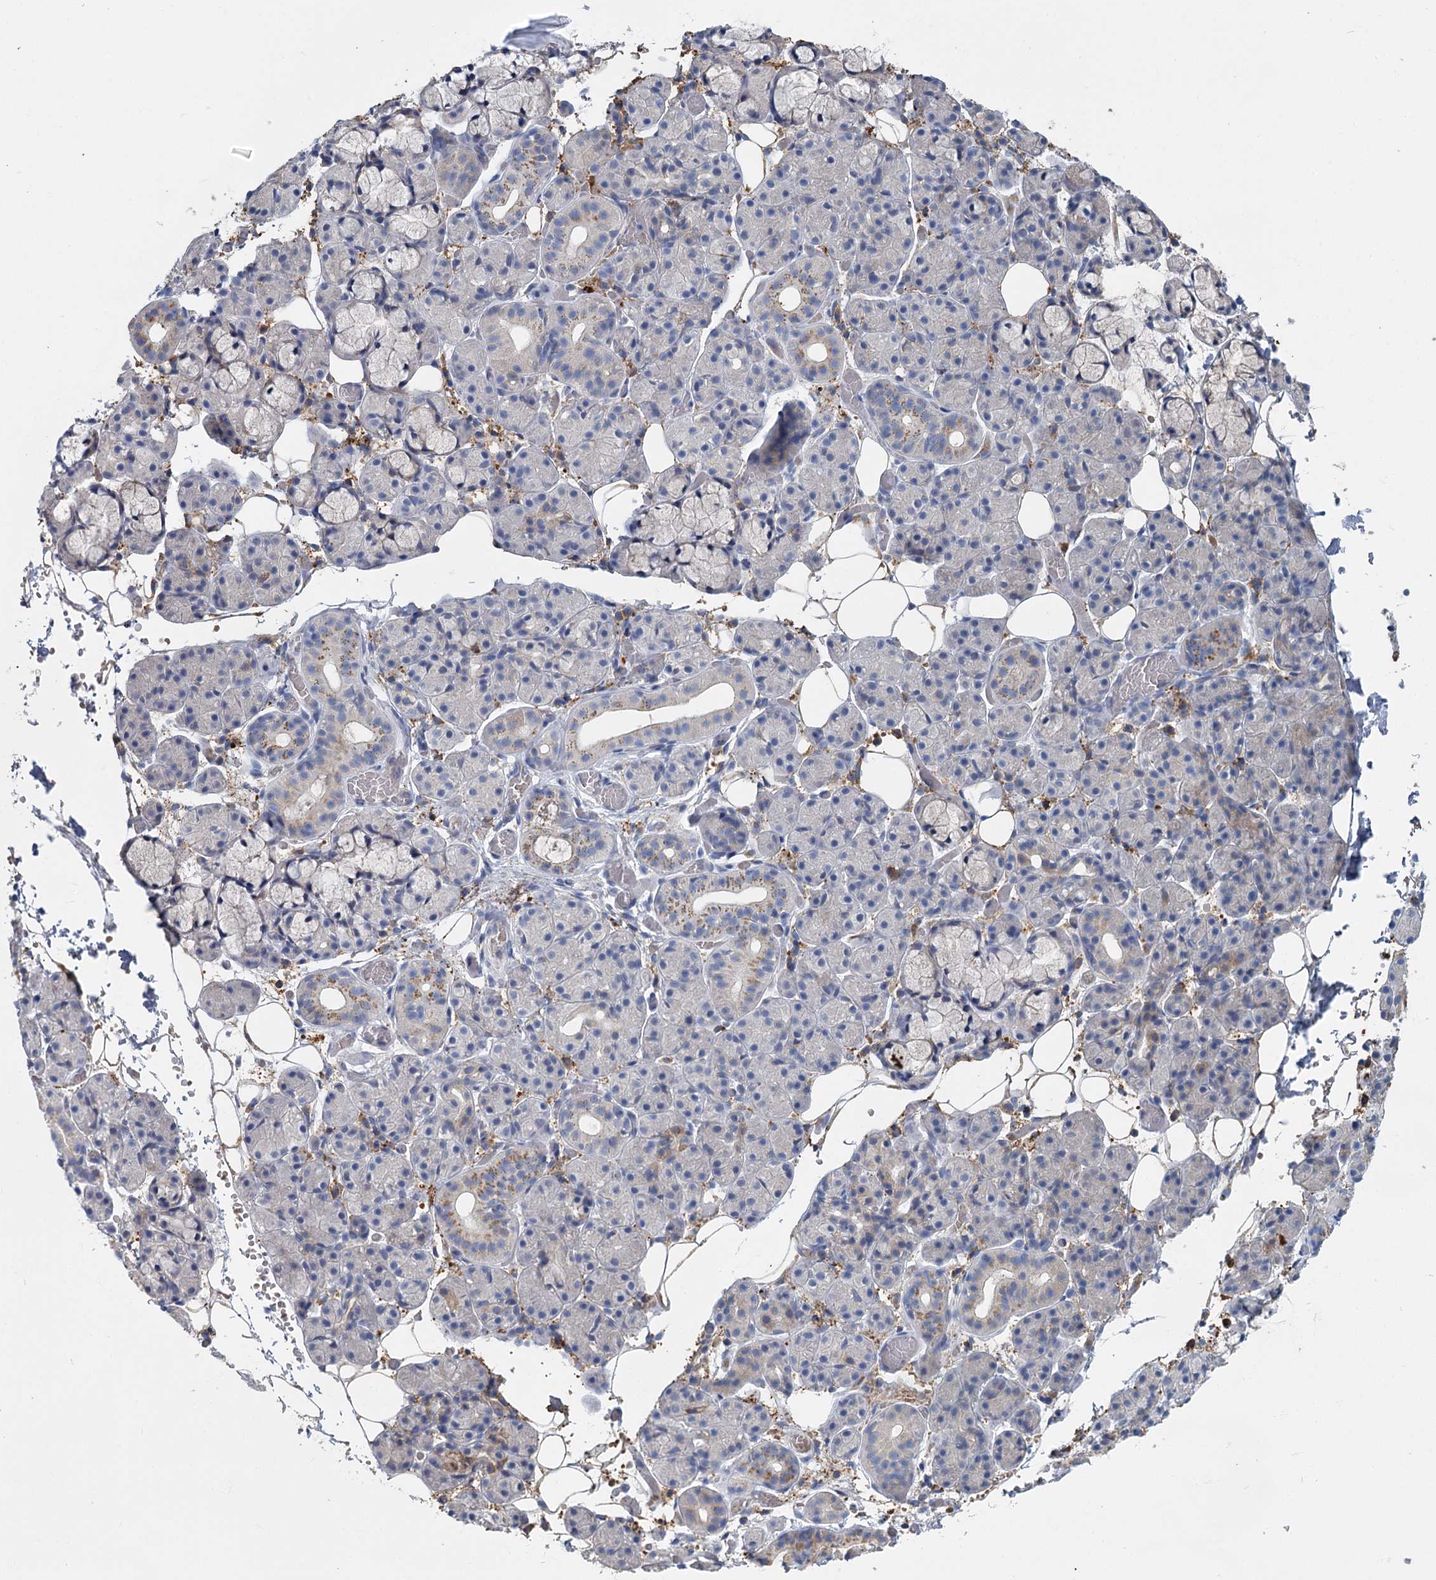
{"staining": {"intensity": "moderate", "quantity": "<25%", "location": "cytoplasmic/membranous"}, "tissue": "salivary gland", "cell_type": "Glandular cells", "image_type": "normal", "snomed": [{"axis": "morphology", "description": "Normal tissue, NOS"}, {"axis": "topography", "description": "Salivary gland"}], "caption": "Immunohistochemical staining of unremarkable salivary gland shows moderate cytoplasmic/membranous protein positivity in approximately <25% of glandular cells. The staining is performed using DAB brown chromogen to label protein expression. The nuclei are counter-stained blue using hematoxylin.", "gene": "ANKRD16", "patient": {"sex": "male", "age": 63}}